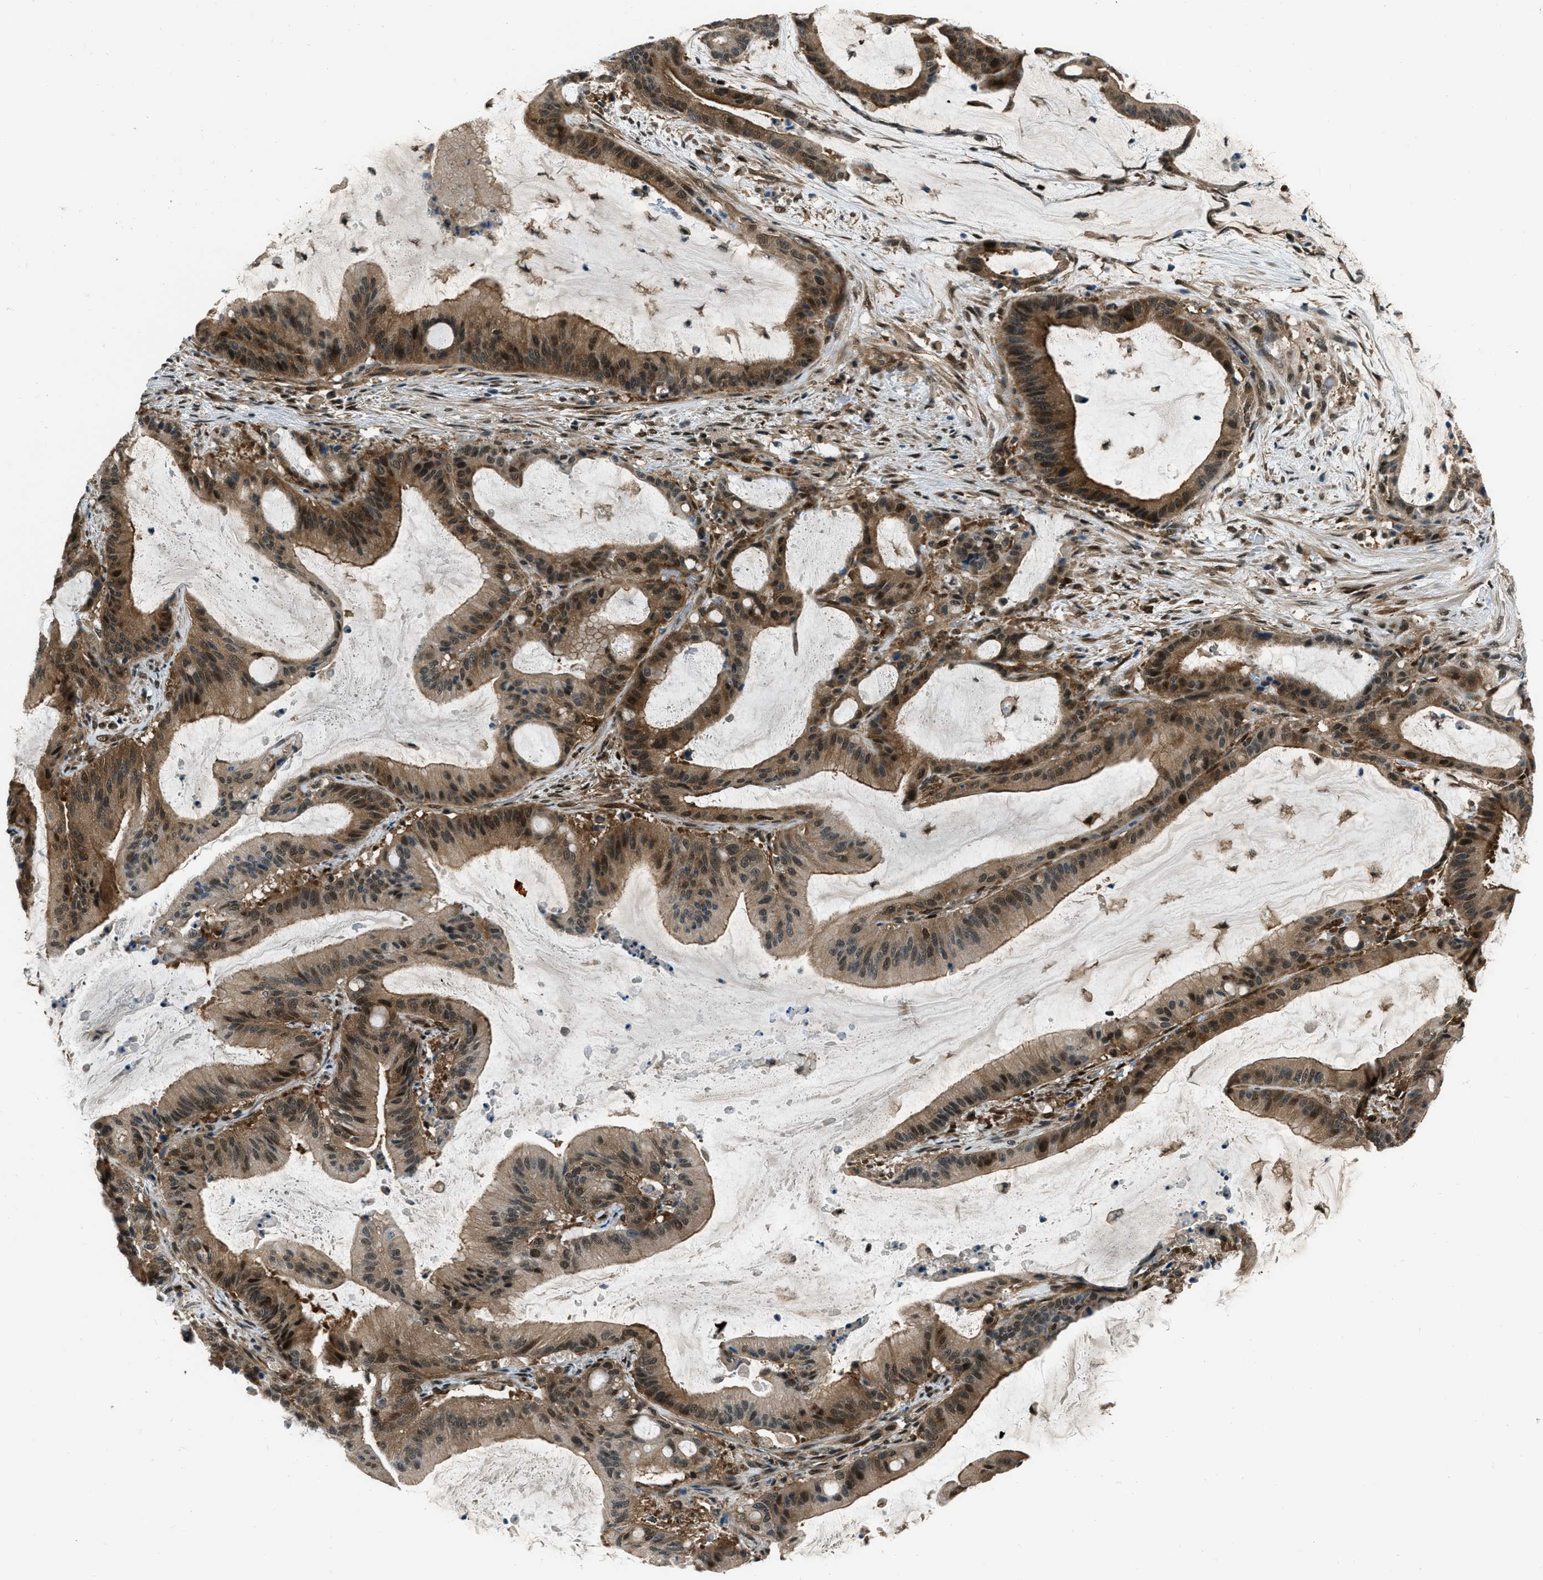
{"staining": {"intensity": "moderate", "quantity": ">75%", "location": "cytoplasmic/membranous,nuclear"}, "tissue": "liver cancer", "cell_type": "Tumor cells", "image_type": "cancer", "snomed": [{"axis": "morphology", "description": "Normal tissue, NOS"}, {"axis": "morphology", "description": "Cholangiocarcinoma"}, {"axis": "topography", "description": "Liver"}, {"axis": "topography", "description": "Peripheral nerve tissue"}], "caption": "Human liver cancer stained with a protein marker demonstrates moderate staining in tumor cells.", "gene": "NUDCD3", "patient": {"sex": "female", "age": 73}}